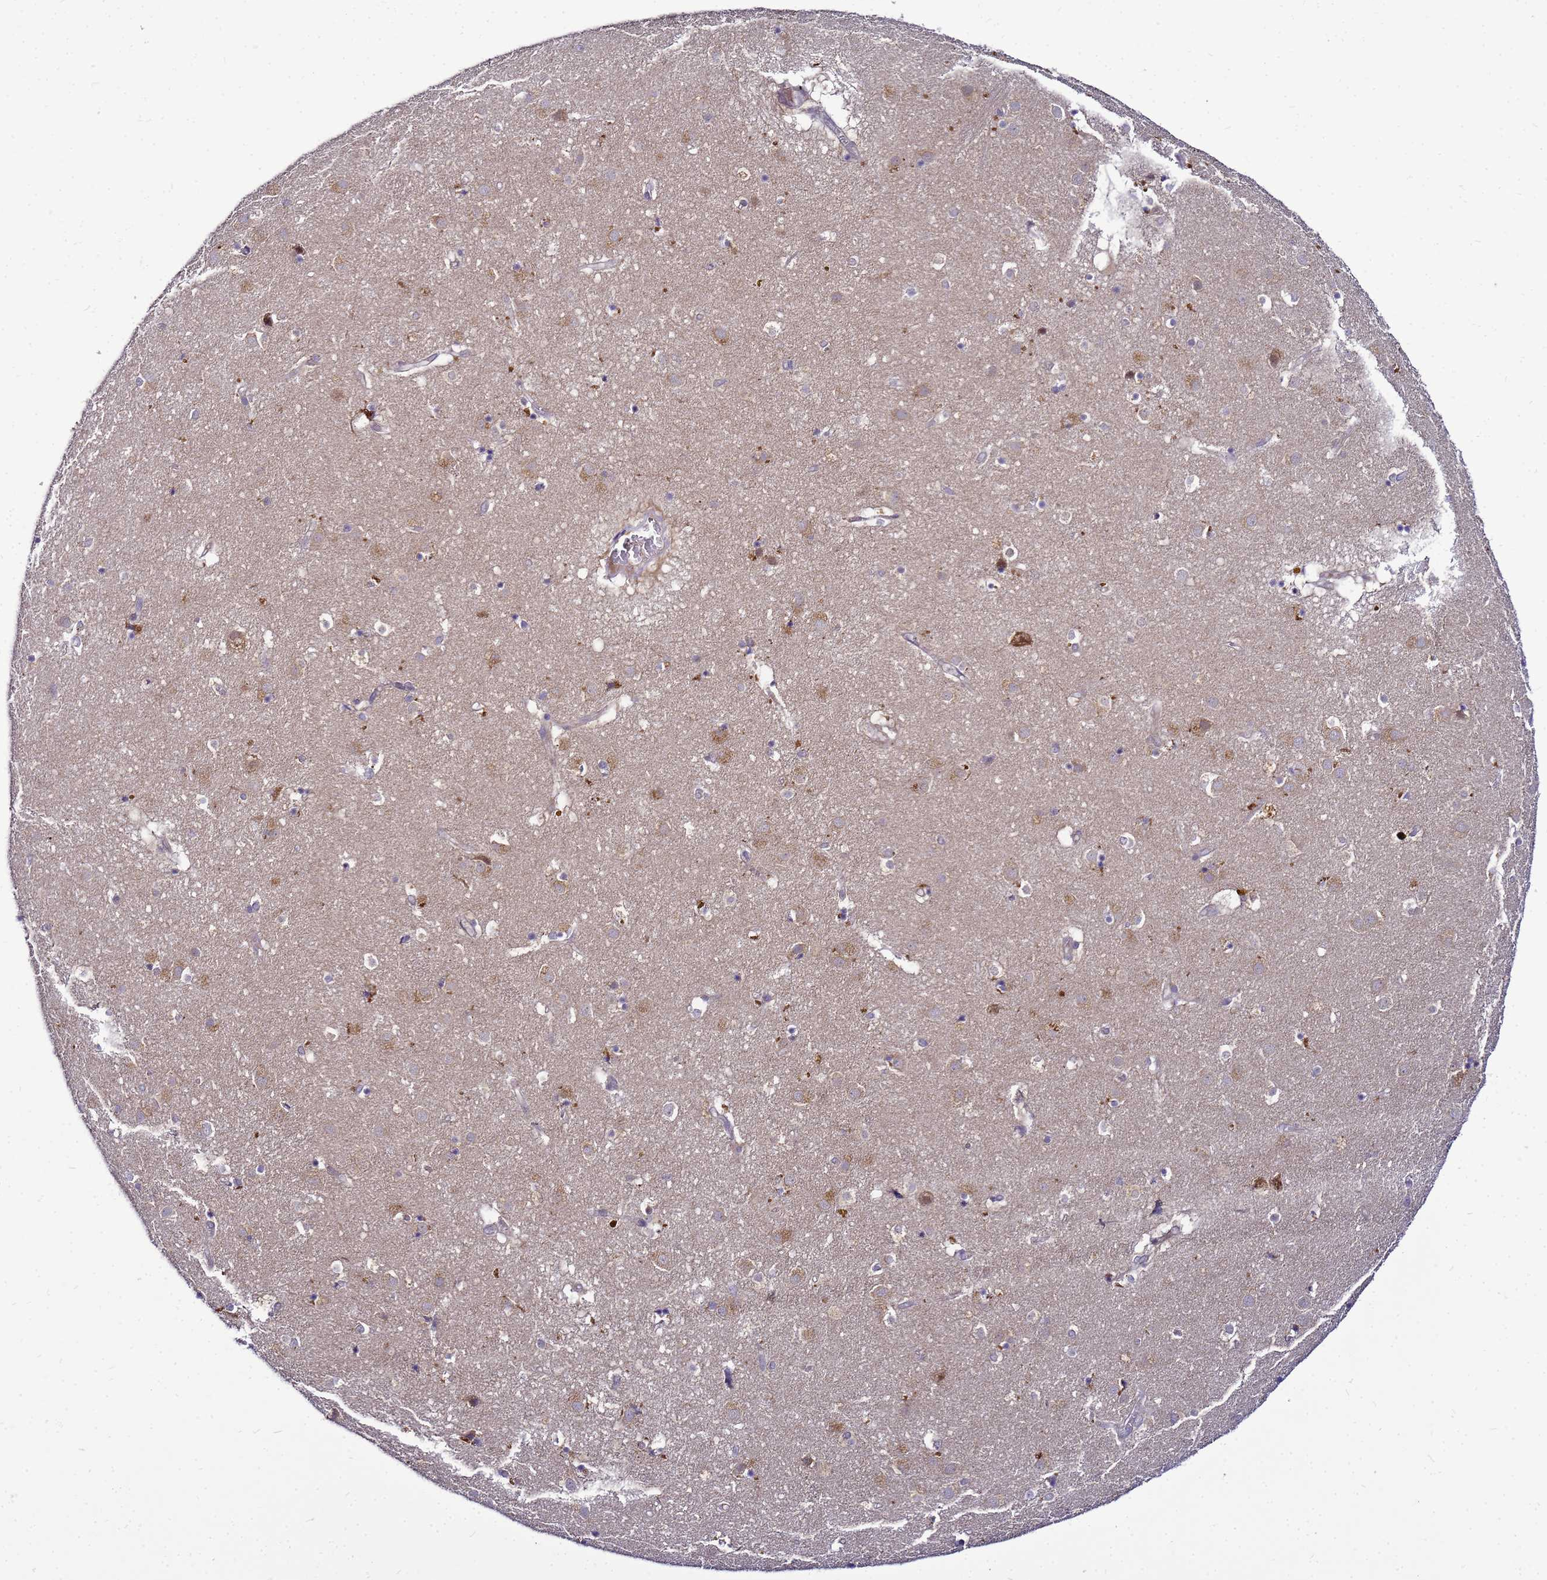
{"staining": {"intensity": "negative", "quantity": "none", "location": "none"}, "tissue": "caudate", "cell_type": "Glial cells", "image_type": "normal", "snomed": [{"axis": "morphology", "description": "Normal tissue, NOS"}, {"axis": "topography", "description": "Lateral ventricle wall"}], "caption": "The image exhibits no significant staining in glial cells of caudate.", "gene": "SAT1", "patient": {"sex": "male", "age": 70}}